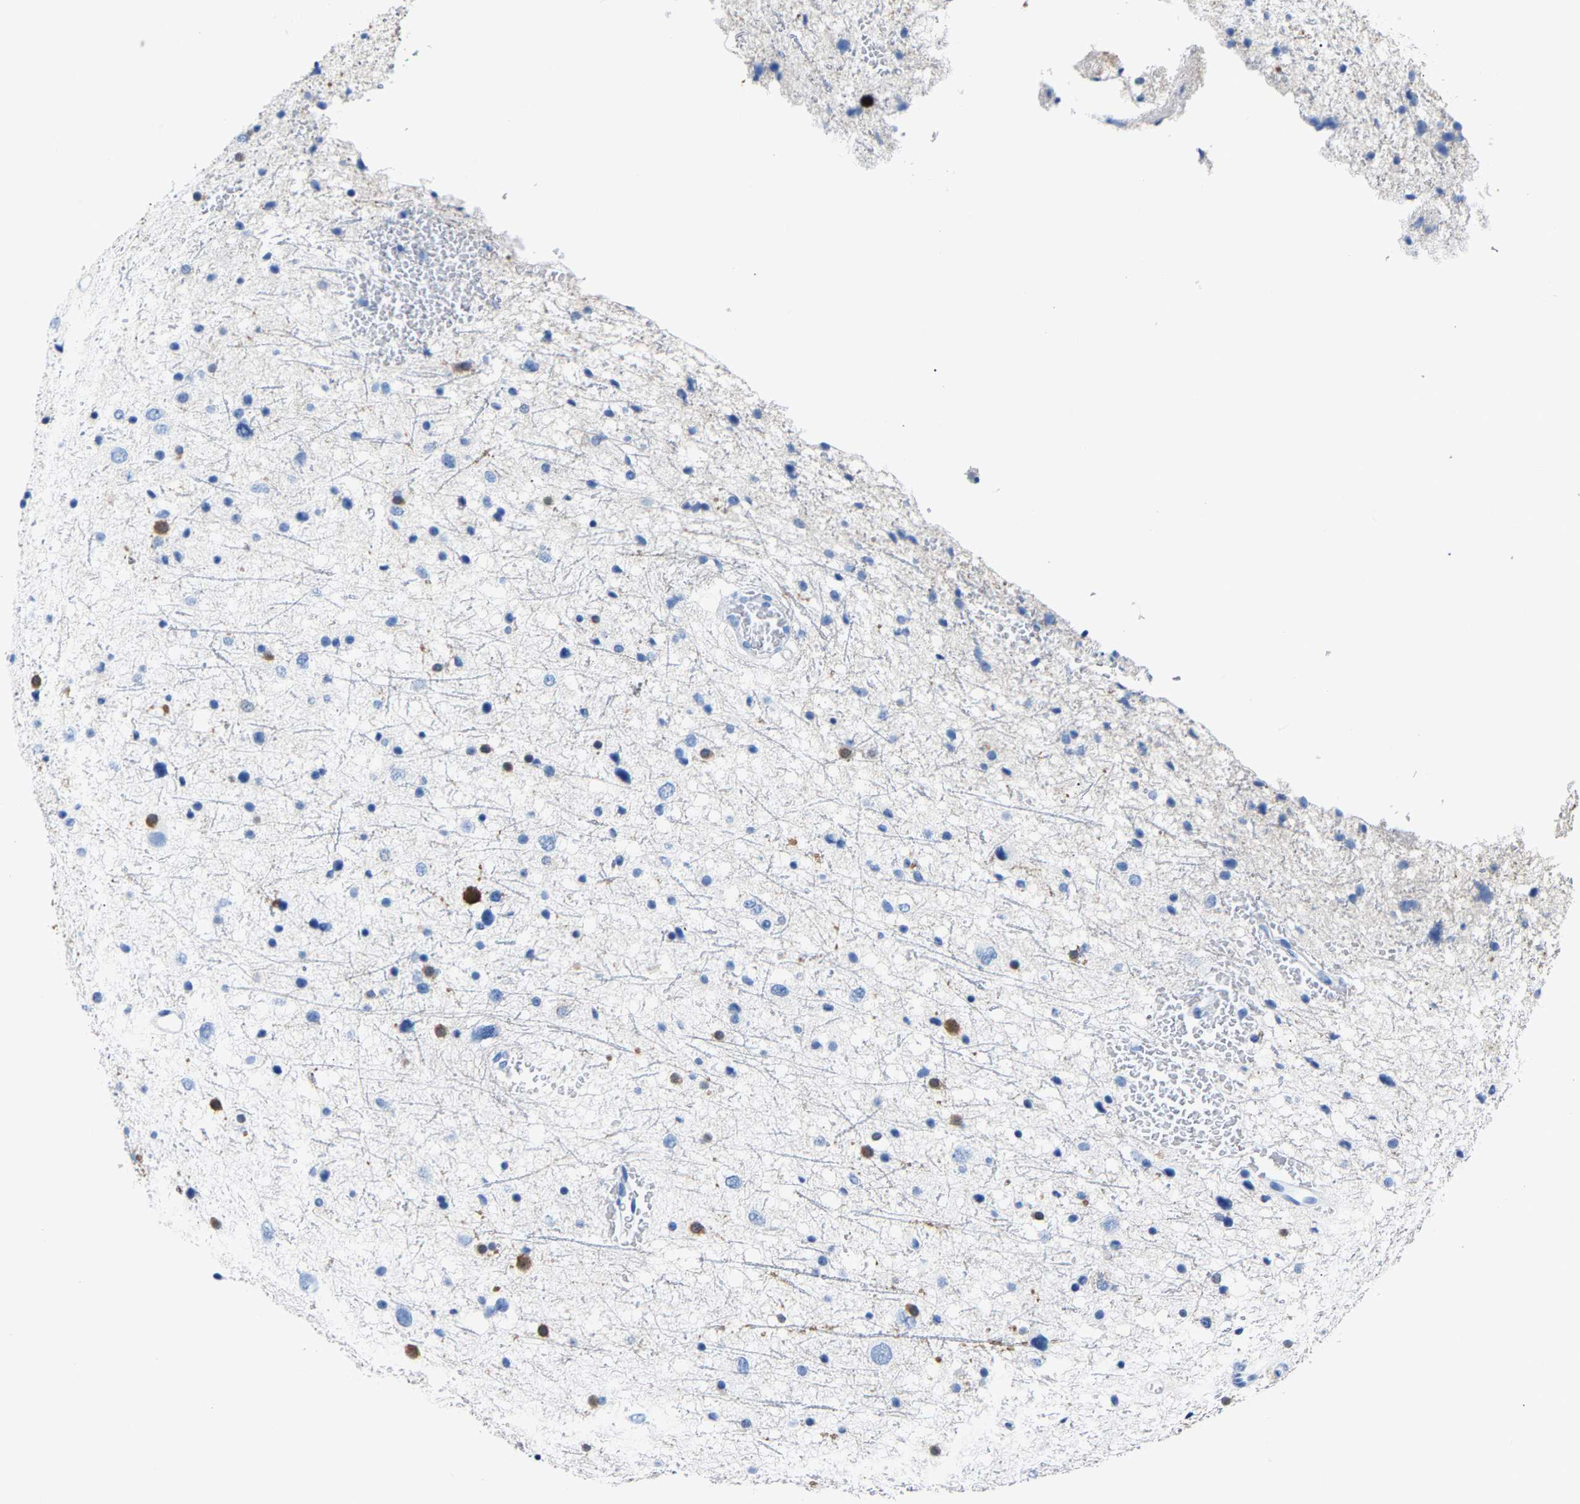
{"staining": {"intensity": "moderate", "quantity": "<25%", "location": "cytoplasmic/membranous"}, "tissue": "glioma", "cell_type": "Tumor cells", "image_type": "cancer", "snomed": [{"axis": "morphology", "description": "Glioma, malignant, Low grade"}, {"axis": "topography", "description": "Brain"}], "caption": "IHC histopathology image of human malignant low-grade glioma stained for a protein (brown), which displays low levels of moderate cytoplasmic/membranous staining in approximately <25% of tumor cells.", "gene": "S100P", "patient": {"sex": "female", "age": 37}}